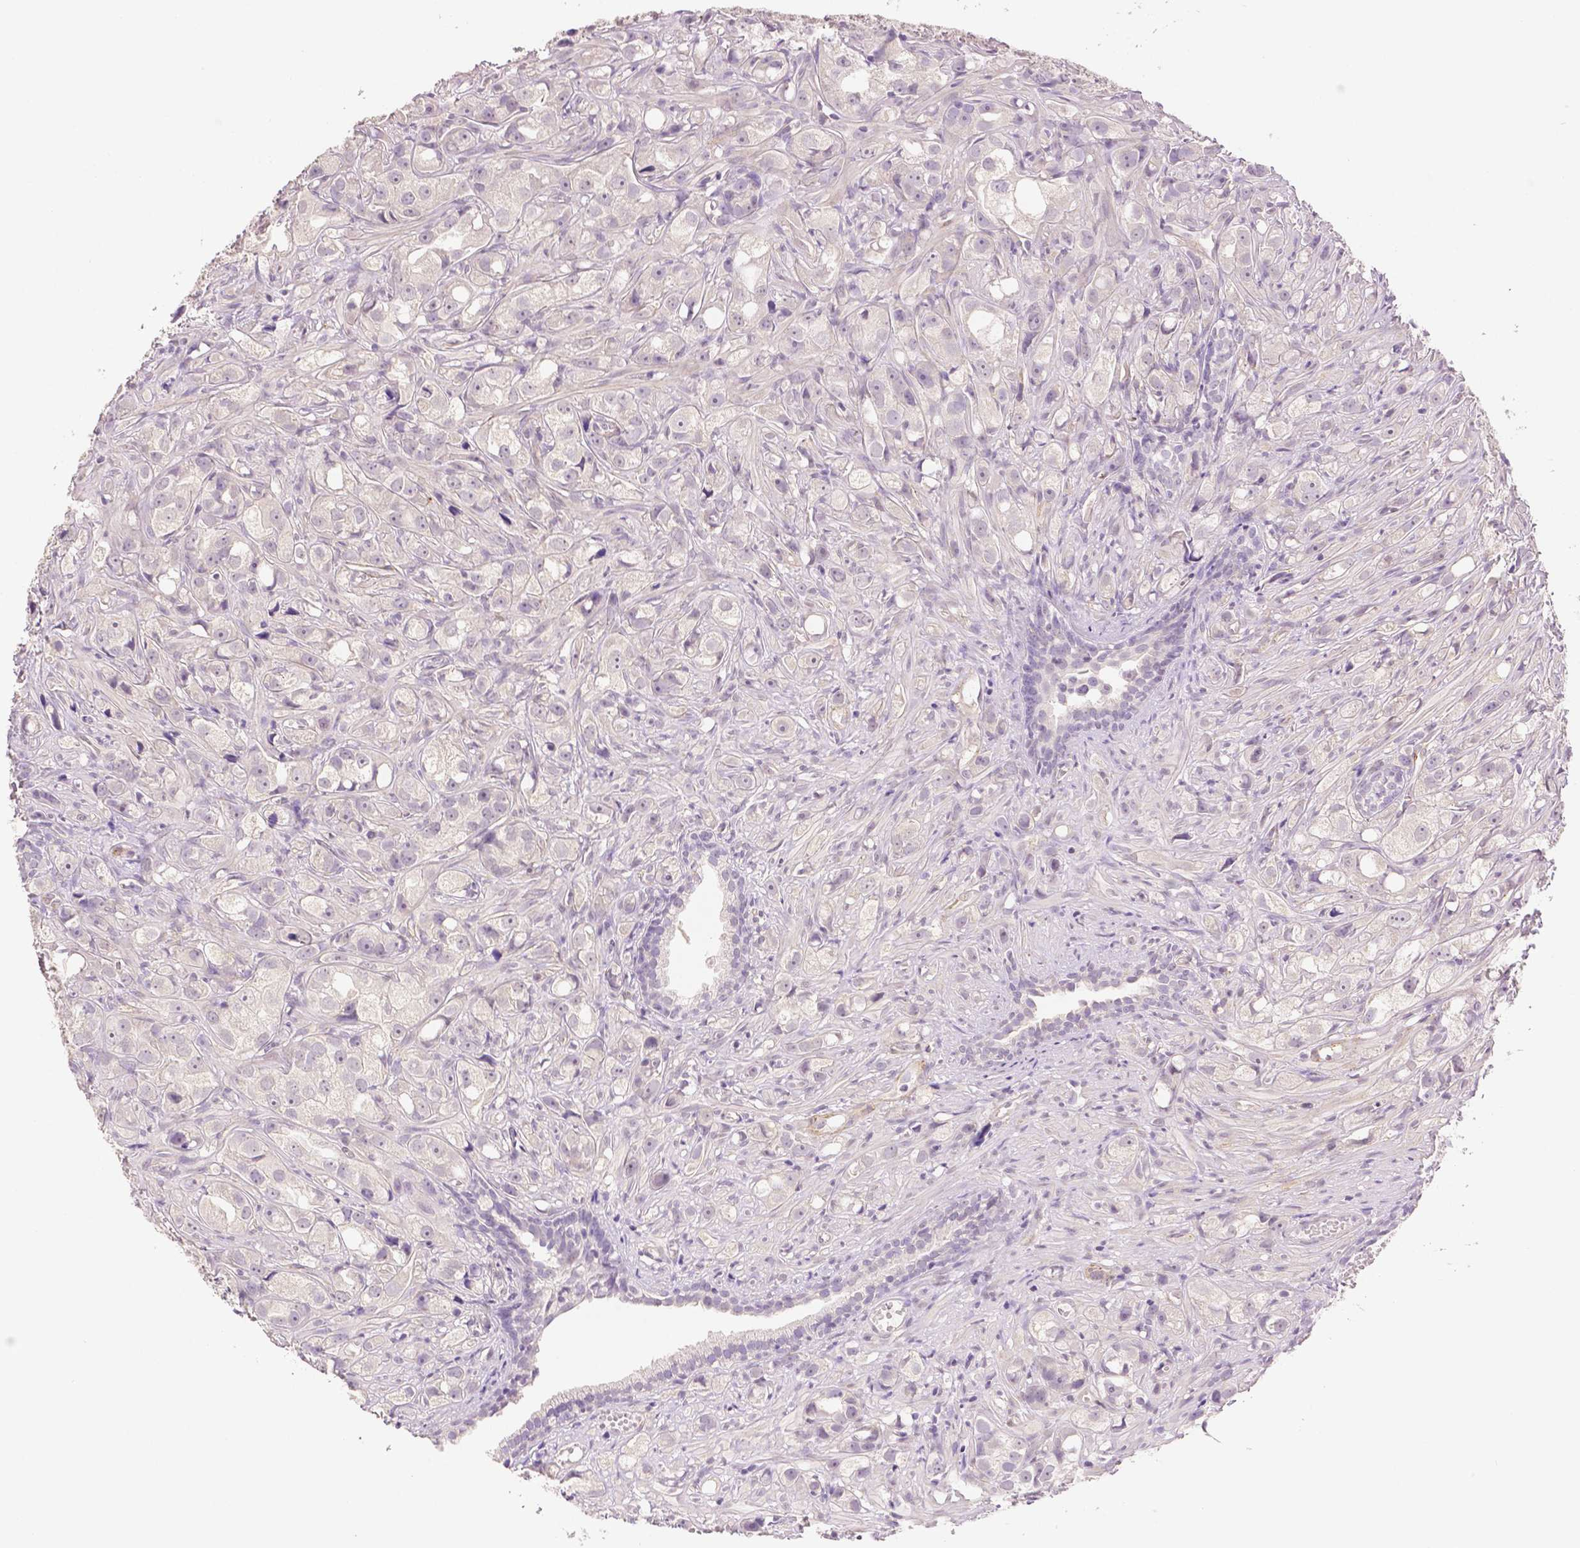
{"staining": {"intensity": "negative", "quantity": "none", "location": "none"}, "tissue": "prostate cancer", "cell_type": "Tumor cells", "image_type": "cancer", "snomed": [{"axis": "morphology", "description": "Adenocarcinoma, High grade"}, {"axis": "topography", "description": "Prostate"}], "caption": "Histopathology image shows no protein staining in tumor cells of prostate cancer tissue. (Immunohistochemistry (ihc), brightfield microscopy, high magnification).", "gene": "THY1", "patient": {"sex": "male", "age": 75}}